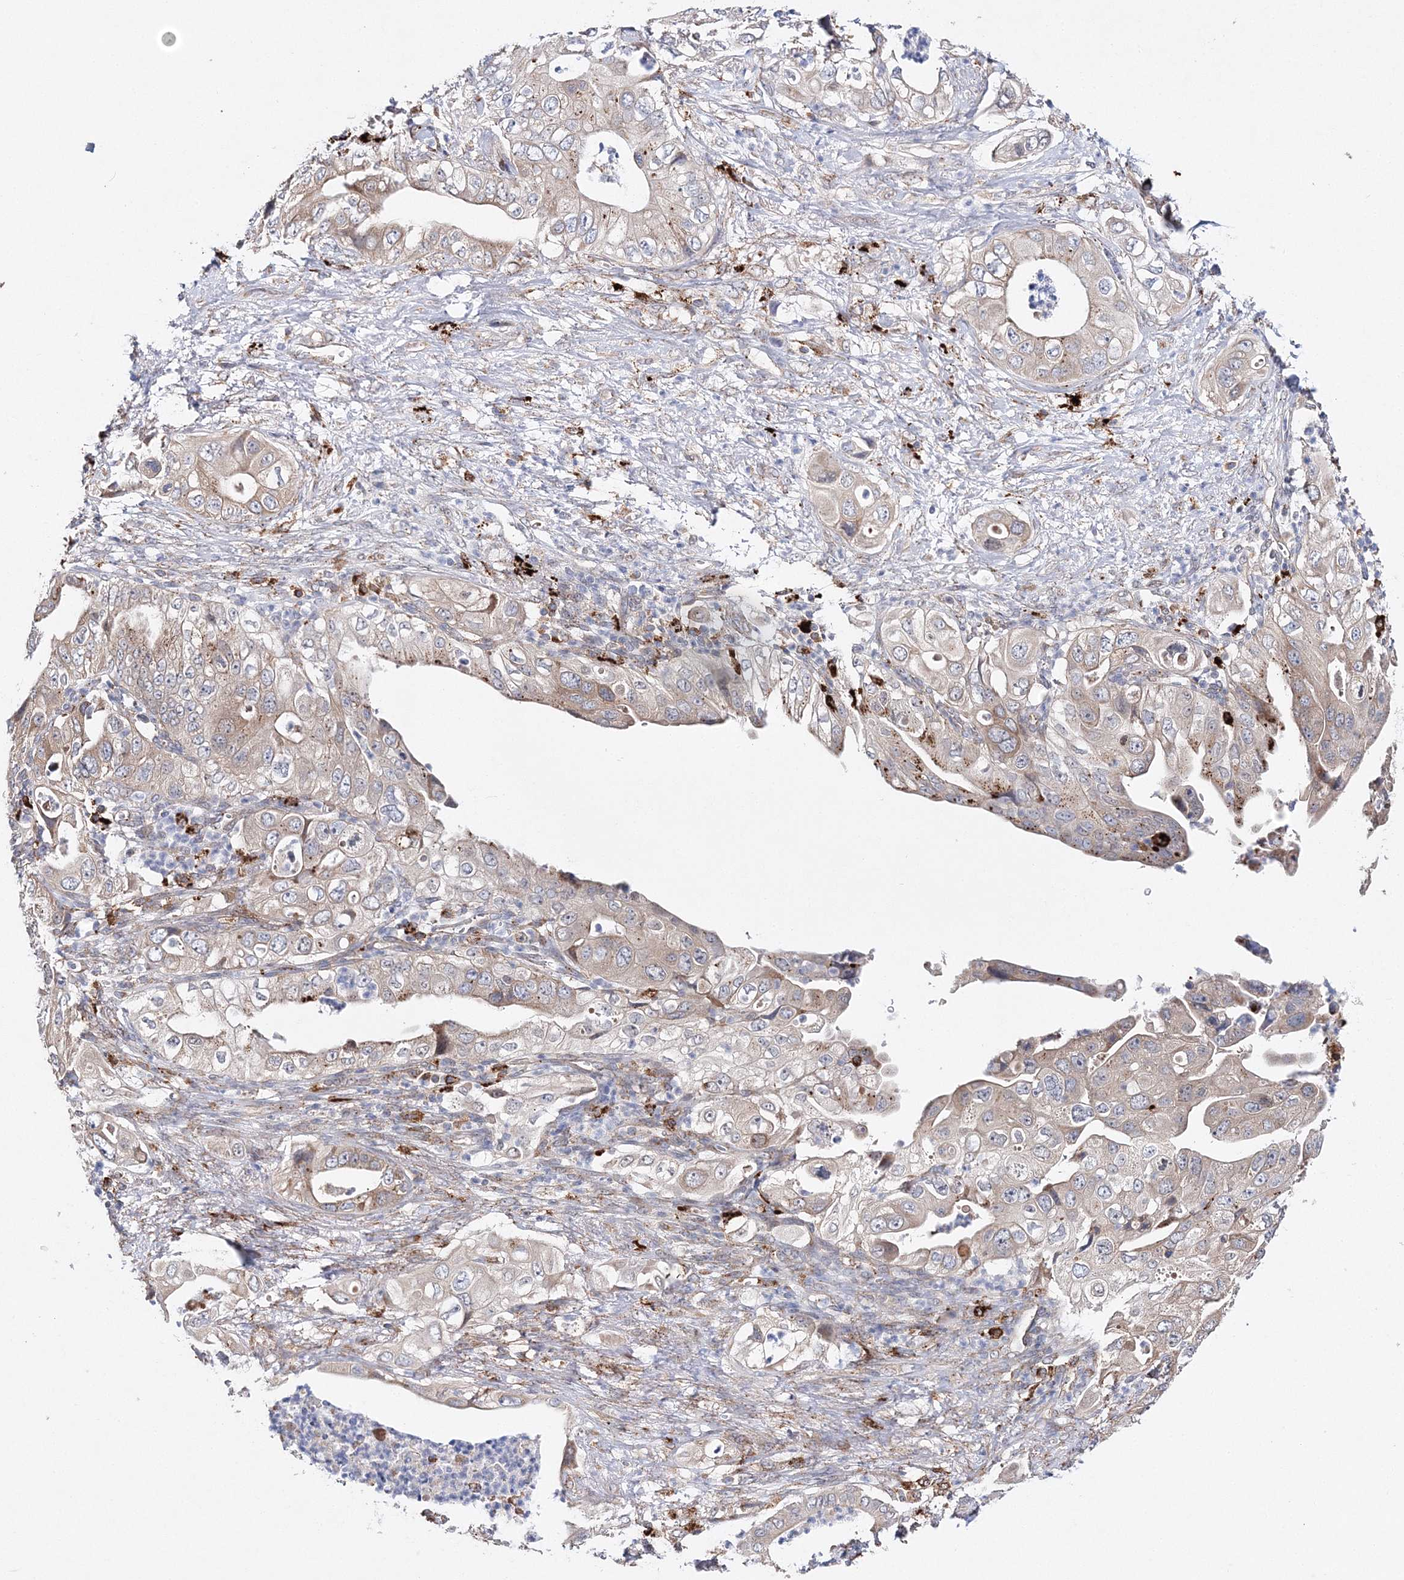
{"staining": {"intensity": "moderate", "quantity": "25%-75%", "location": "cytoplasmic/membranous"}, "tissue": "pancreatic cancer", "cell_type": "Tumor cells", "image_type": "cancer", "snomed": [{"axis": "morphology", "description": "Adenocarcinoma, NOS"}, {"axis": "topography", "description": "Pancreas"}], "caption": "Moderate cytoplasmic/membranous protein staining is appreciated in about 25%-75% of tumor cells in pancreatic cancer (adenocarcinoma).", "gene": "C3orf38", "patient": {"sex": "female", "age": 78}}